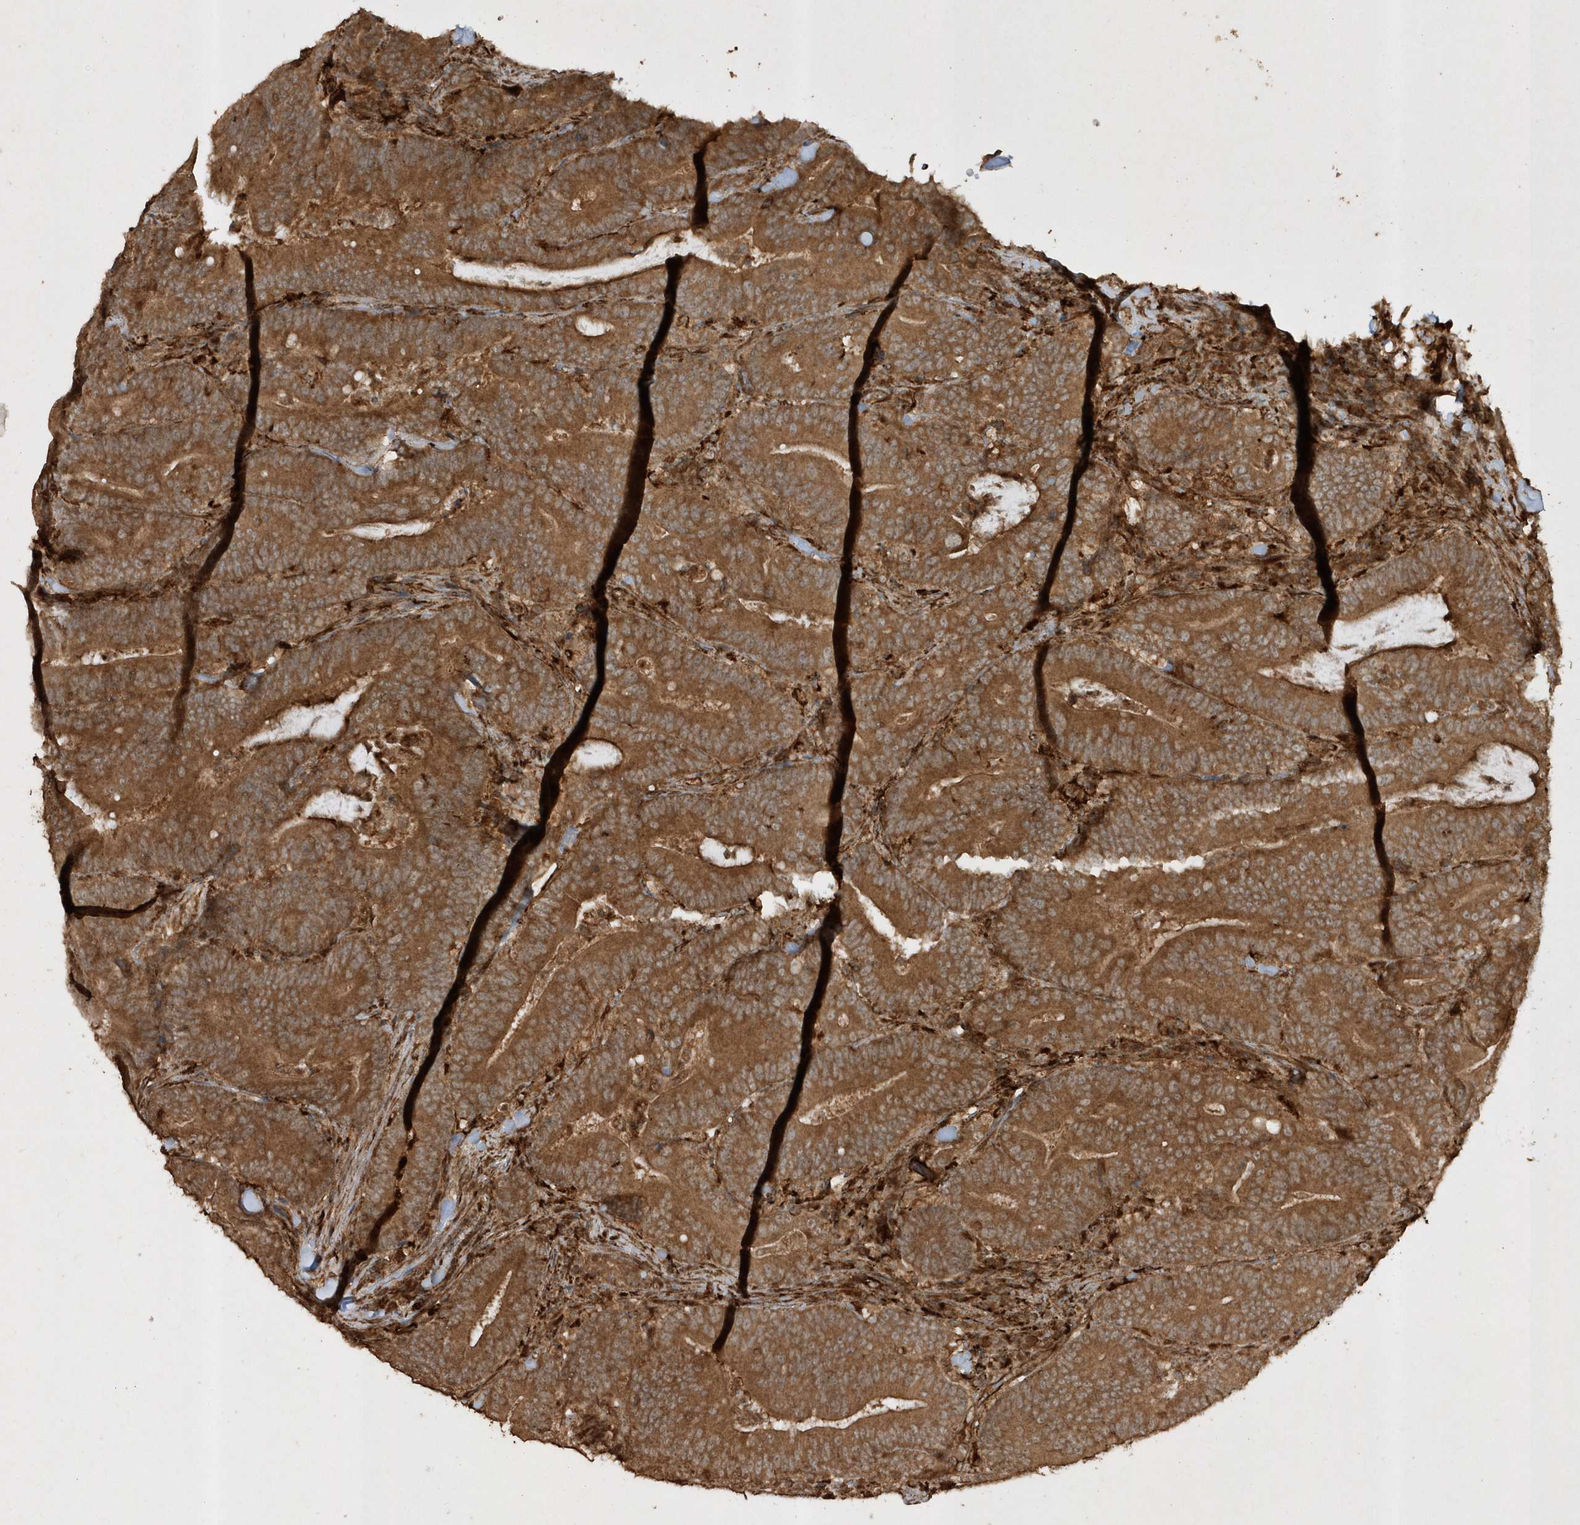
{"staining": {"intensity": "strong", "quantity": ">75%", "location": "cytoplasmic/membranous"}, "tissue": "colorectal cancer", "cell_type": "Tumor cells", "image_type": "cancer", "snomed": [{"axis": "morphology", "description": "Adenocarcinoma, NOS"}, {"axis": "topography", "description": "Colon"}], "caption": "Protein staining demonstrates strong cytoplasmic/membranous expression in approximately >75% of tumor cells in colorectal cancer.", "gene": "AVPI1", "patient": {"sex": "female", "age": 66}}